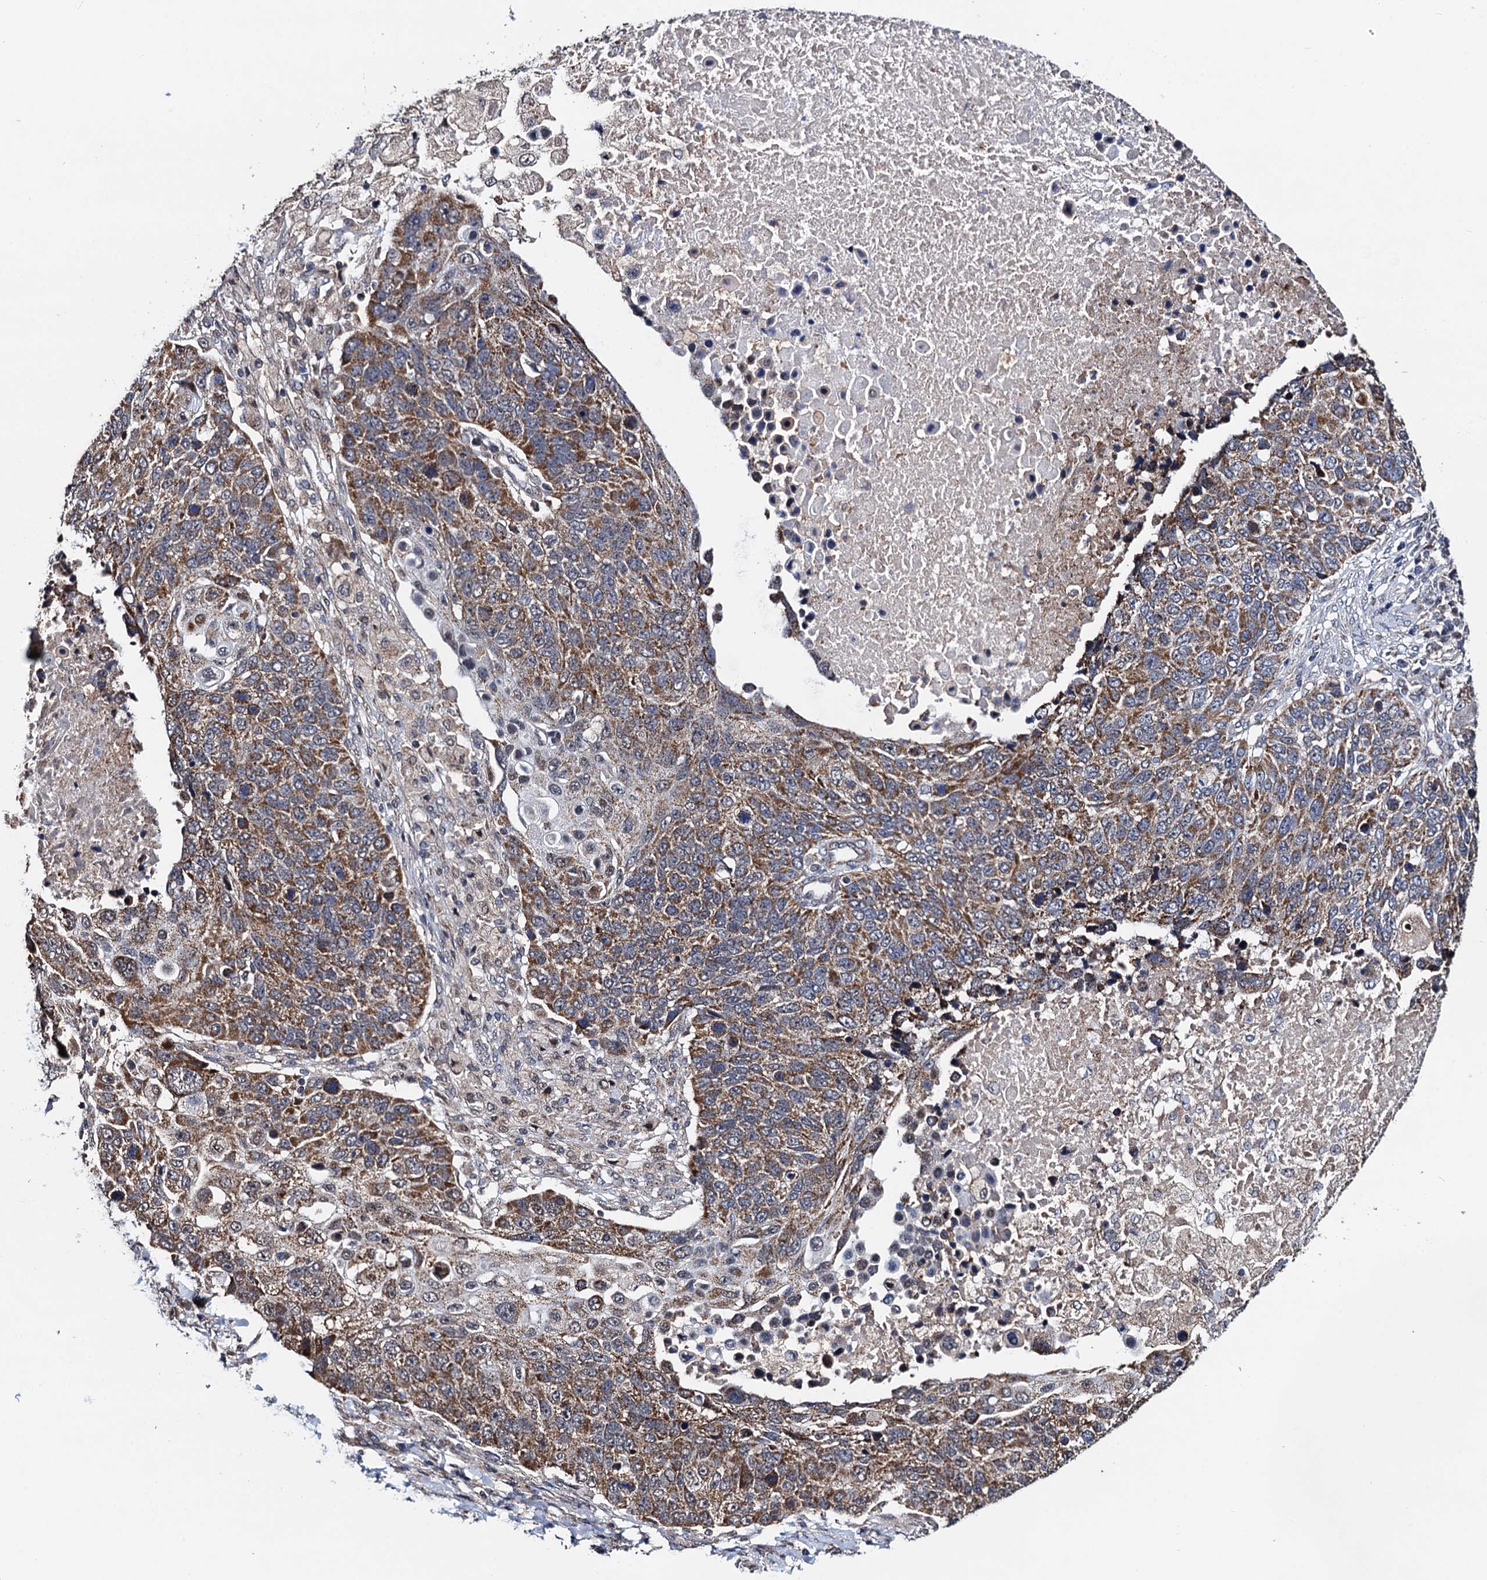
{"staining": {"intensity": "moderate", "quantity": ">75%", "location": "cytoplasmic/membranous"}, "tissue": "lung cancer", "cell_type": "Tumor cells", "image_type": "cancer", "snomed": [{"axis": "morphology", "description": "Normal tissue, NOS"}, {"axis": "morphology", "description": "Squamous cell carcinoma, NOS"}, {"axis": "topography", "description": "Lymph node"}, {"axis": "topography", "description": "Lung"}], "caption": "Tumor cells reveal medium levels of moderate cytoplasmic/membranous staining in about >75% of cells in lung cancer.", "gene": "PTCD3", "patient": {"sex": "male", "age": 66}}